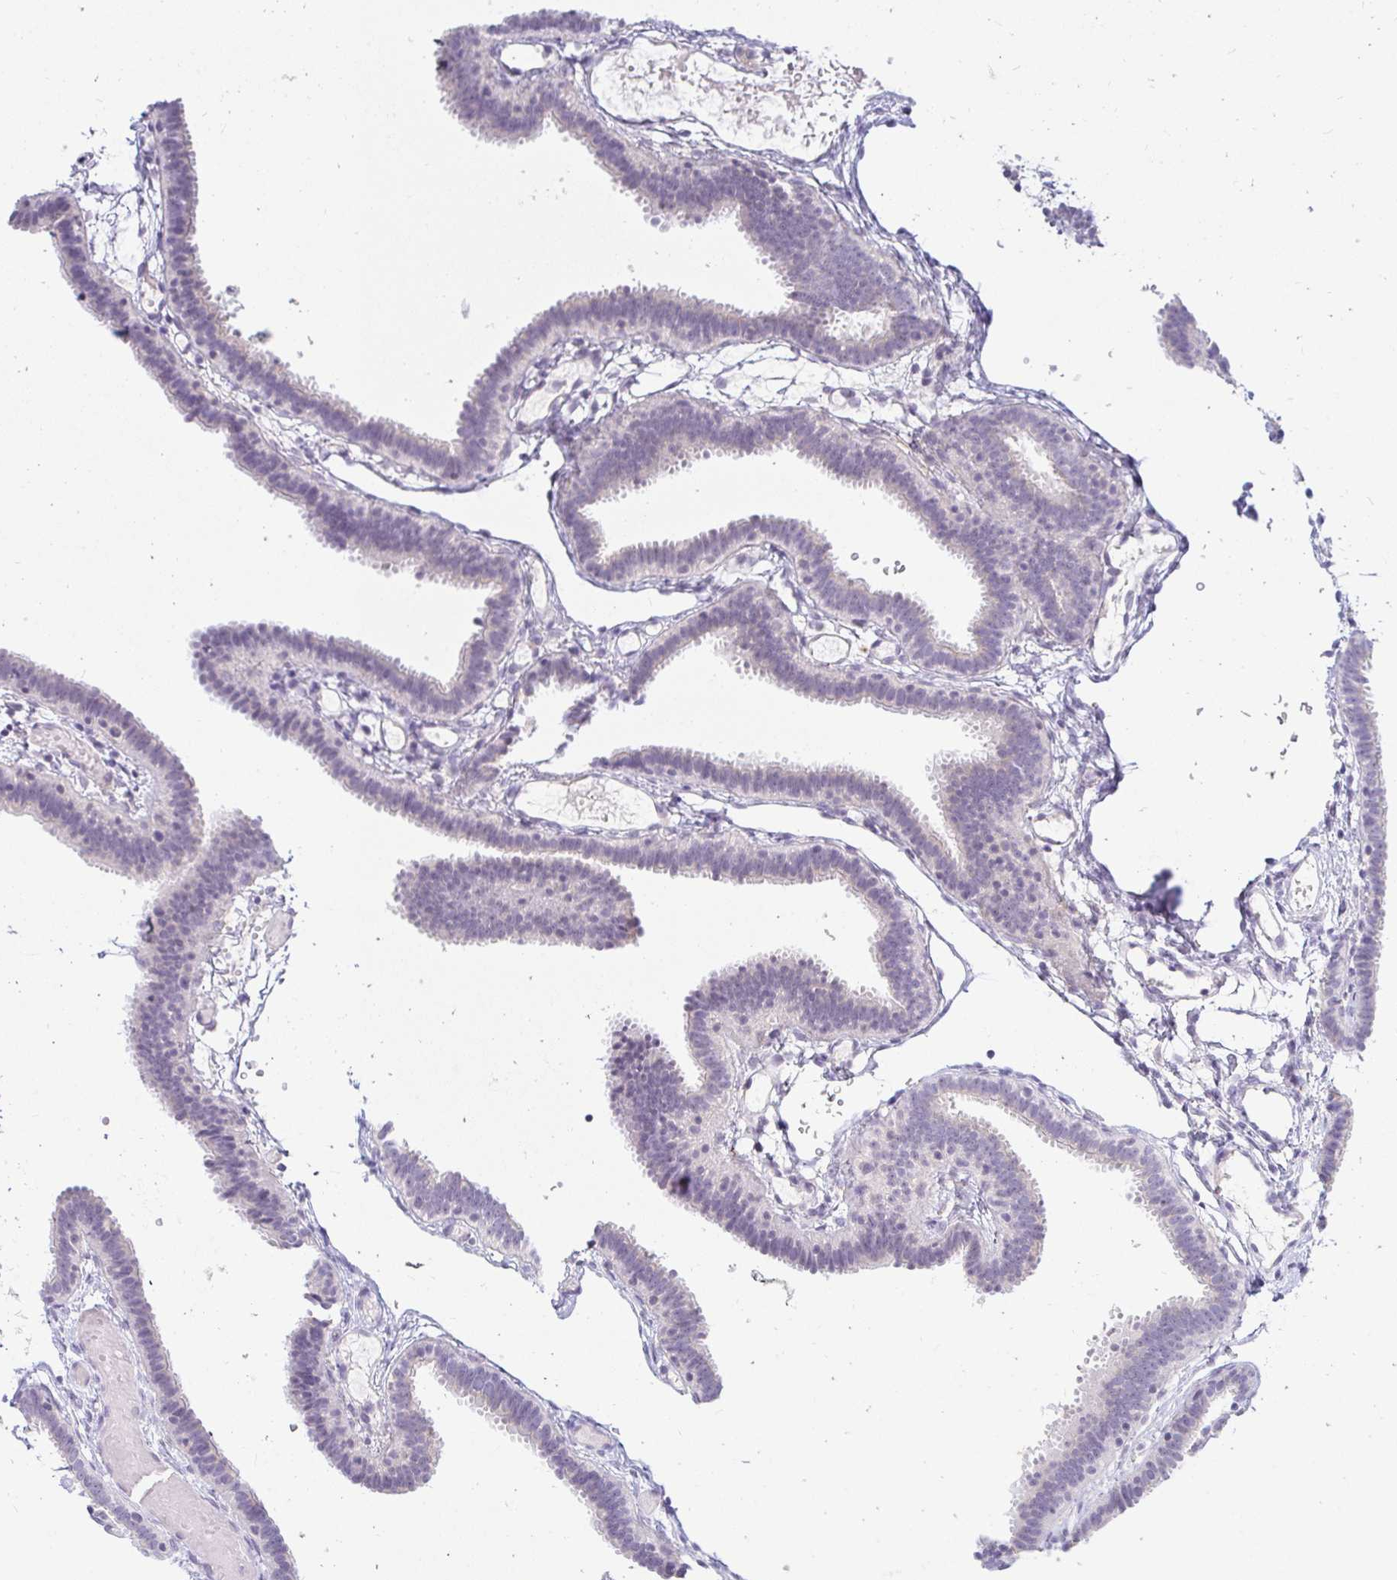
{"staining": {"intensity": "weak", "quantity": "25%-75%", "location": "cytoplasmic/membranous"}, "tissue": "fallopian tube", "cell_type": "Glandular cells", "image_type": "normal", "snomed": [{"axis": "morphology", "description": "Normal tissue, NOS"}, {"axis": "topography", "description": "Fallopian tube"}], "caption": "A brown stain labels weak cytoplasmic/membranous positivity of a protein in glandular cells of normal human fallopian tube. The staining is performed using DAB brown chromogen to label protein expression. The nuclei are counter-stained blue using hematoxylin.", "gene": "OR51D1", "patient": {"sex": "female", "age": 37}}